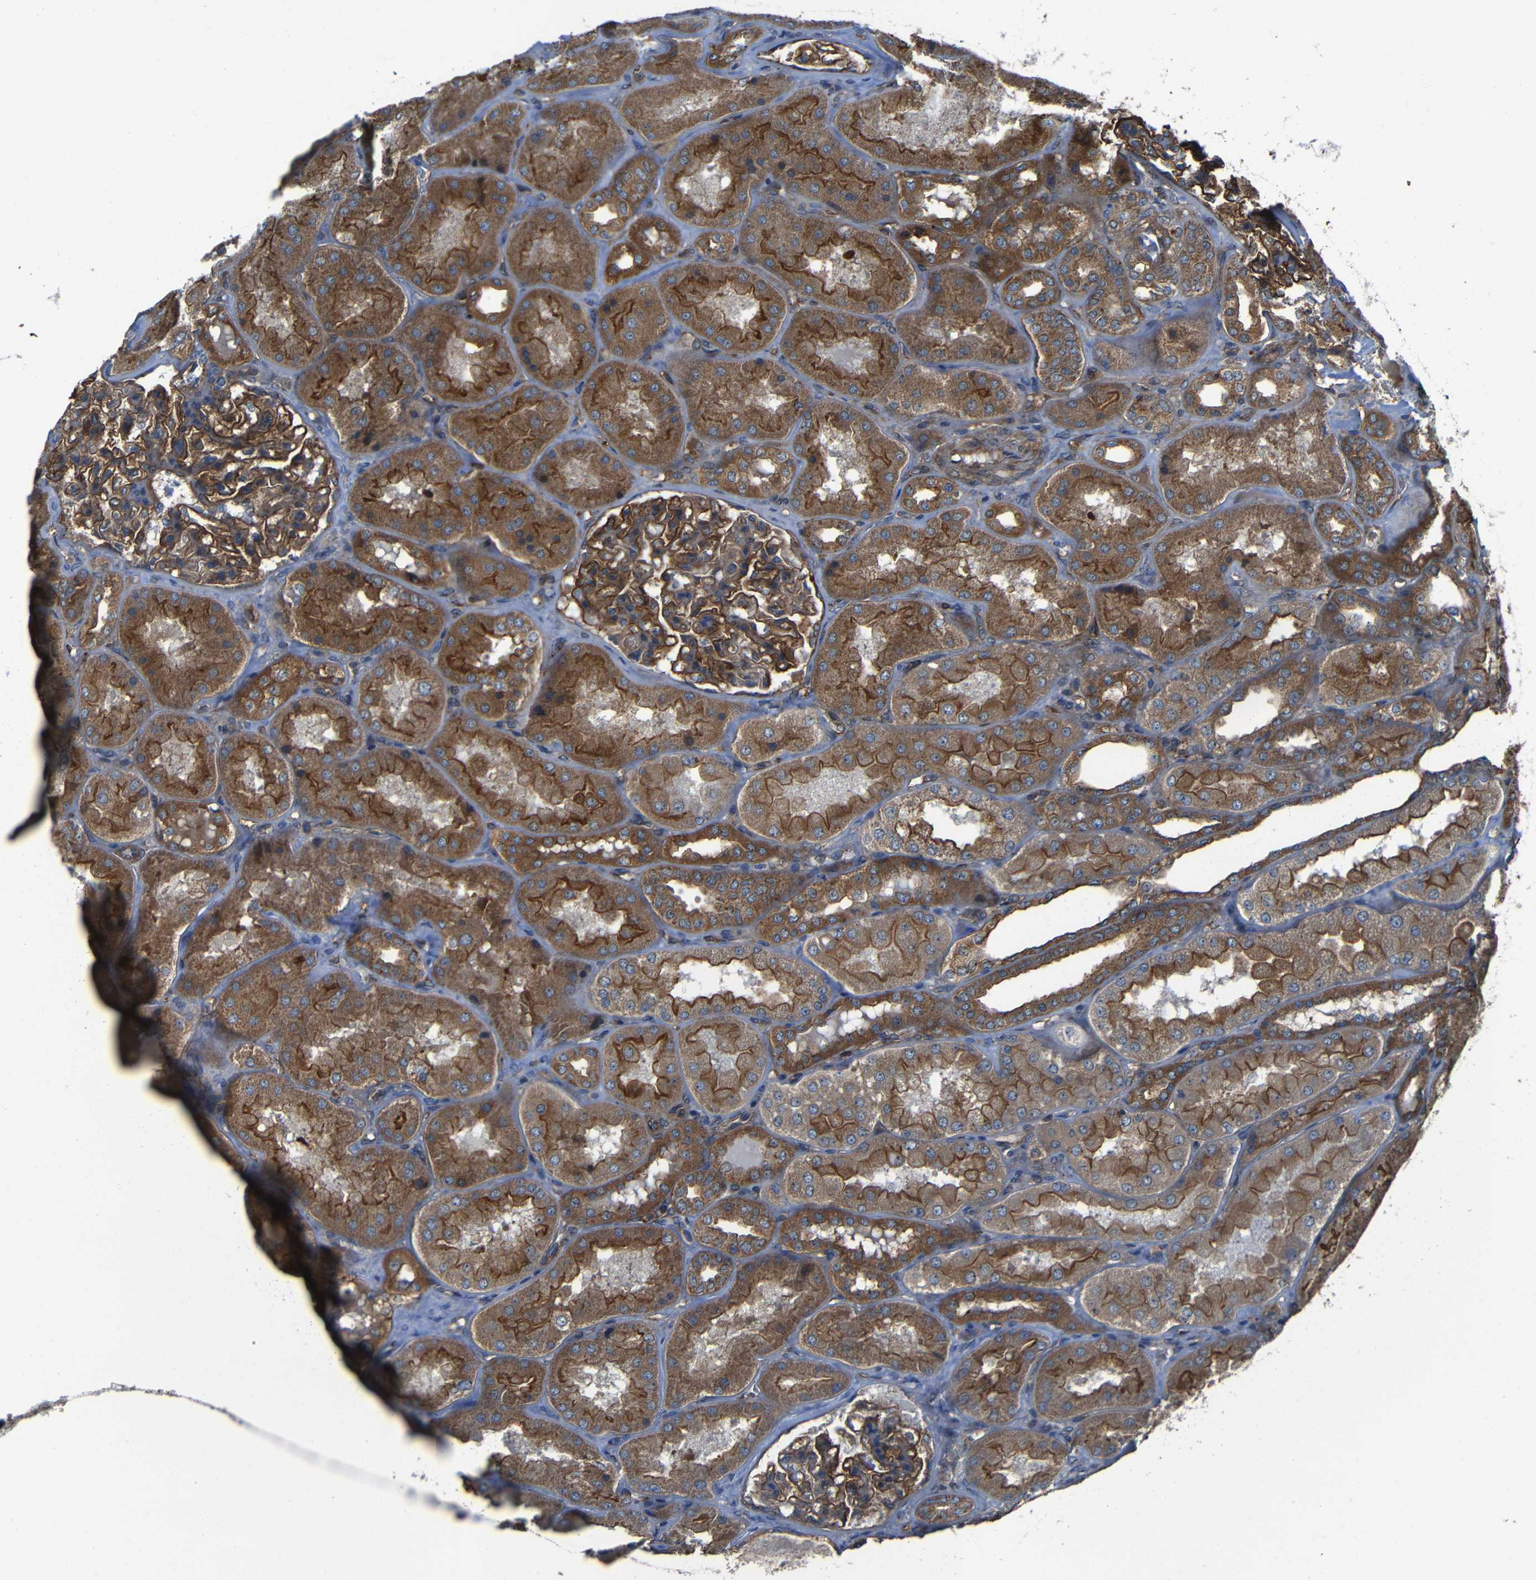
{"staining": {"intensity": "strong", "quantity": ">75%", "location": "cytoplasmic/membranous"}, "tissue": "kidney", "cell_type": "Cells in glomeruli", "image_type": "normal", "snomed": [{"axis": "morphology", "description": "Normal tissue, NOS"}, {"axis": "topography", "description": "Kidney"}], "caption": "A photomicrograph of kidney stained for a protein displays strong cytoplasmic/membranous brown staining in cells in glomeruli. (DAB (3,3'-diaminobenzidine) IHC, brown staining for protein, blue staining for nuclei).", "gene": "PTCH1", "patient": {"sex": "female", "age": 56}}